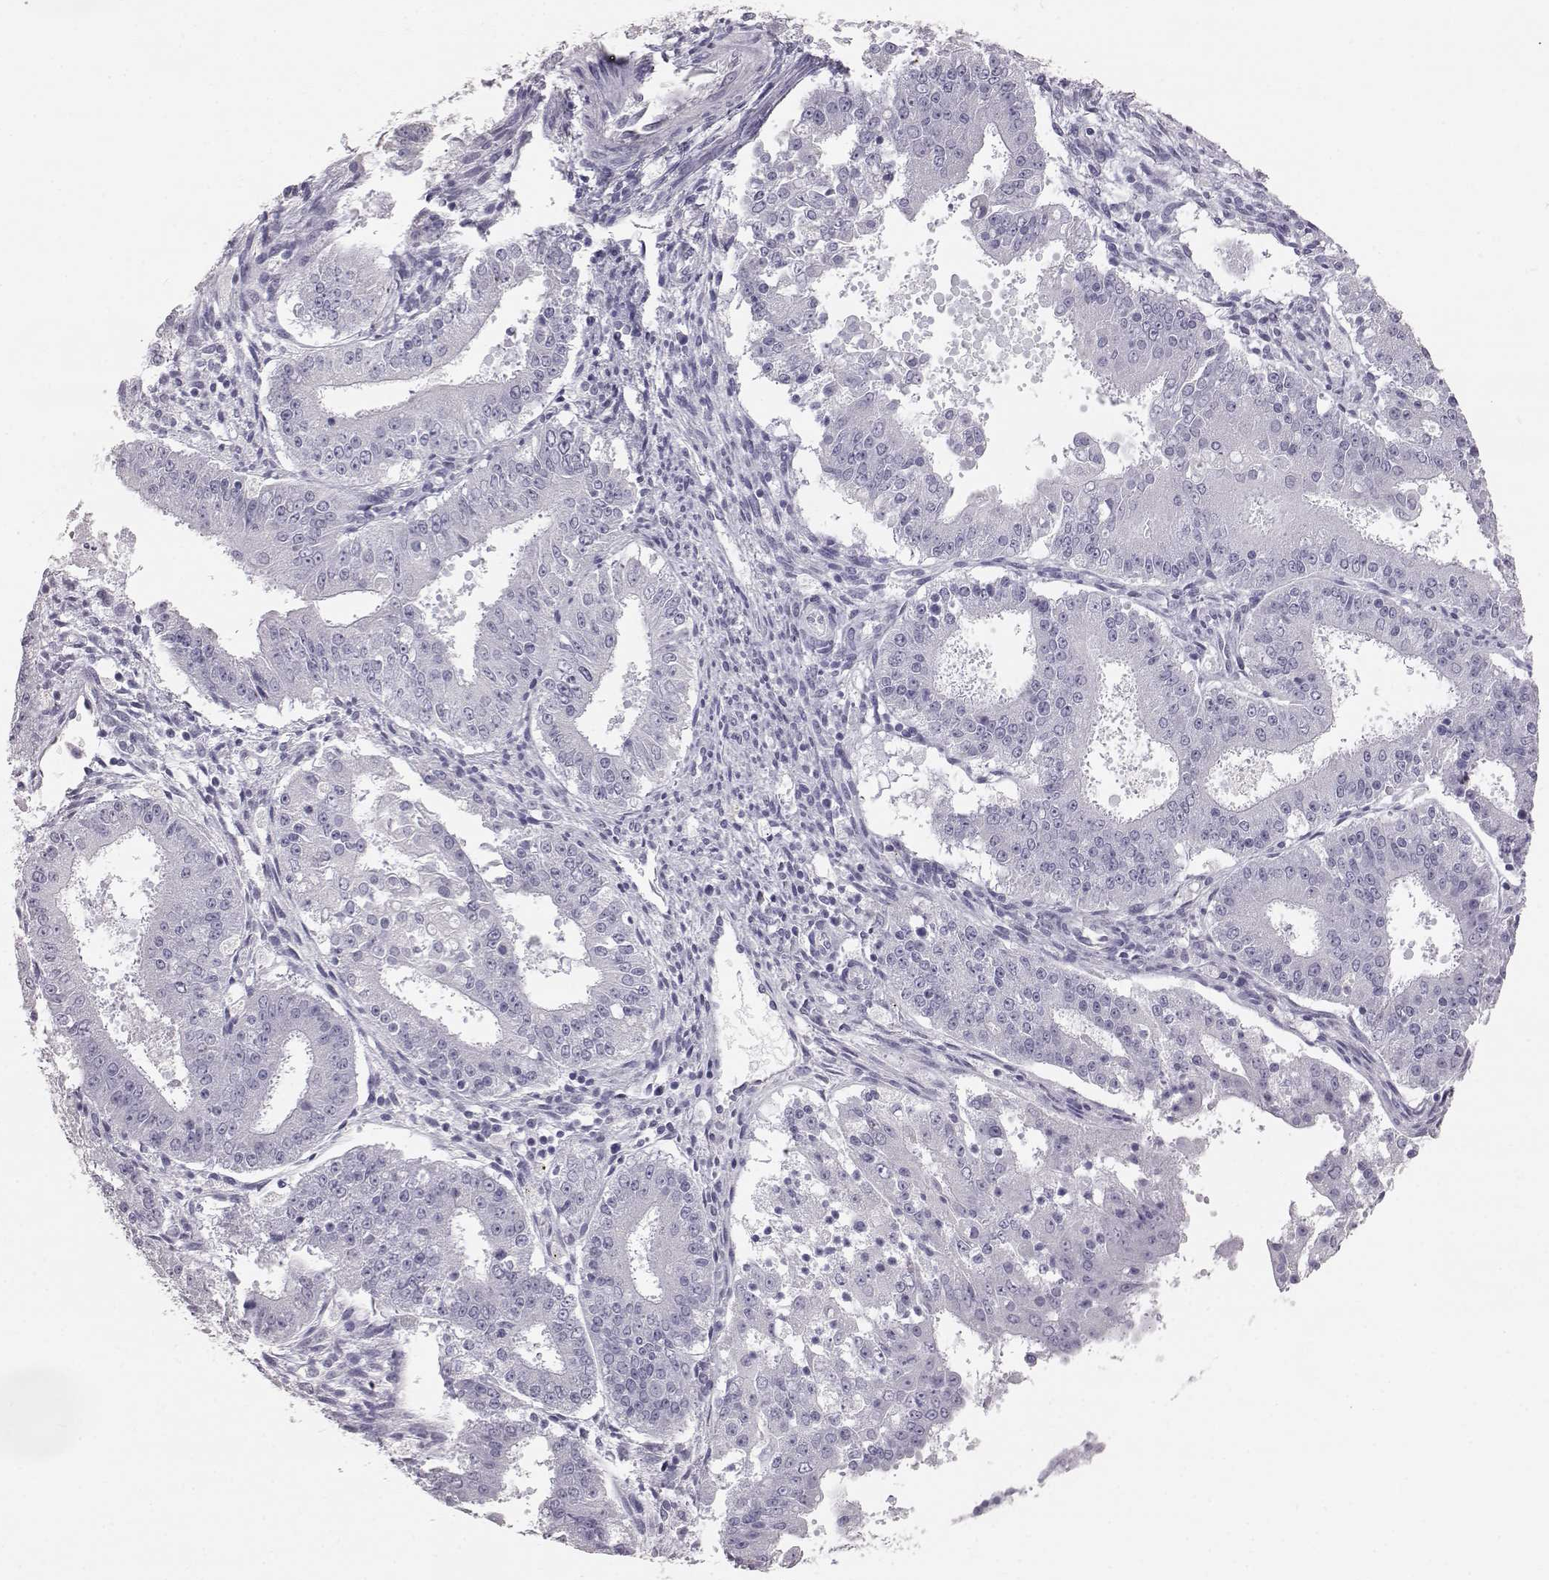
{"staining": {"intensity": "negative", "quantity": "none", "location": "none"}, "tissue": "ovarian cancer", "cell_type": "Tumor cells", "image_type": "cancer", "snomed": [{"axis": "morphology", "description": "Carcinoma, endometroid"}, {"axis": "topography", "description": "Ovary"}], "caption": "This is an immunohistochemistry (IHC) image of ovarian cancer (endometroid carcinoma). There is no expression in tumor cells.", "gene": "KRT33A", "patient": {"sex": "female", "age": 42}}